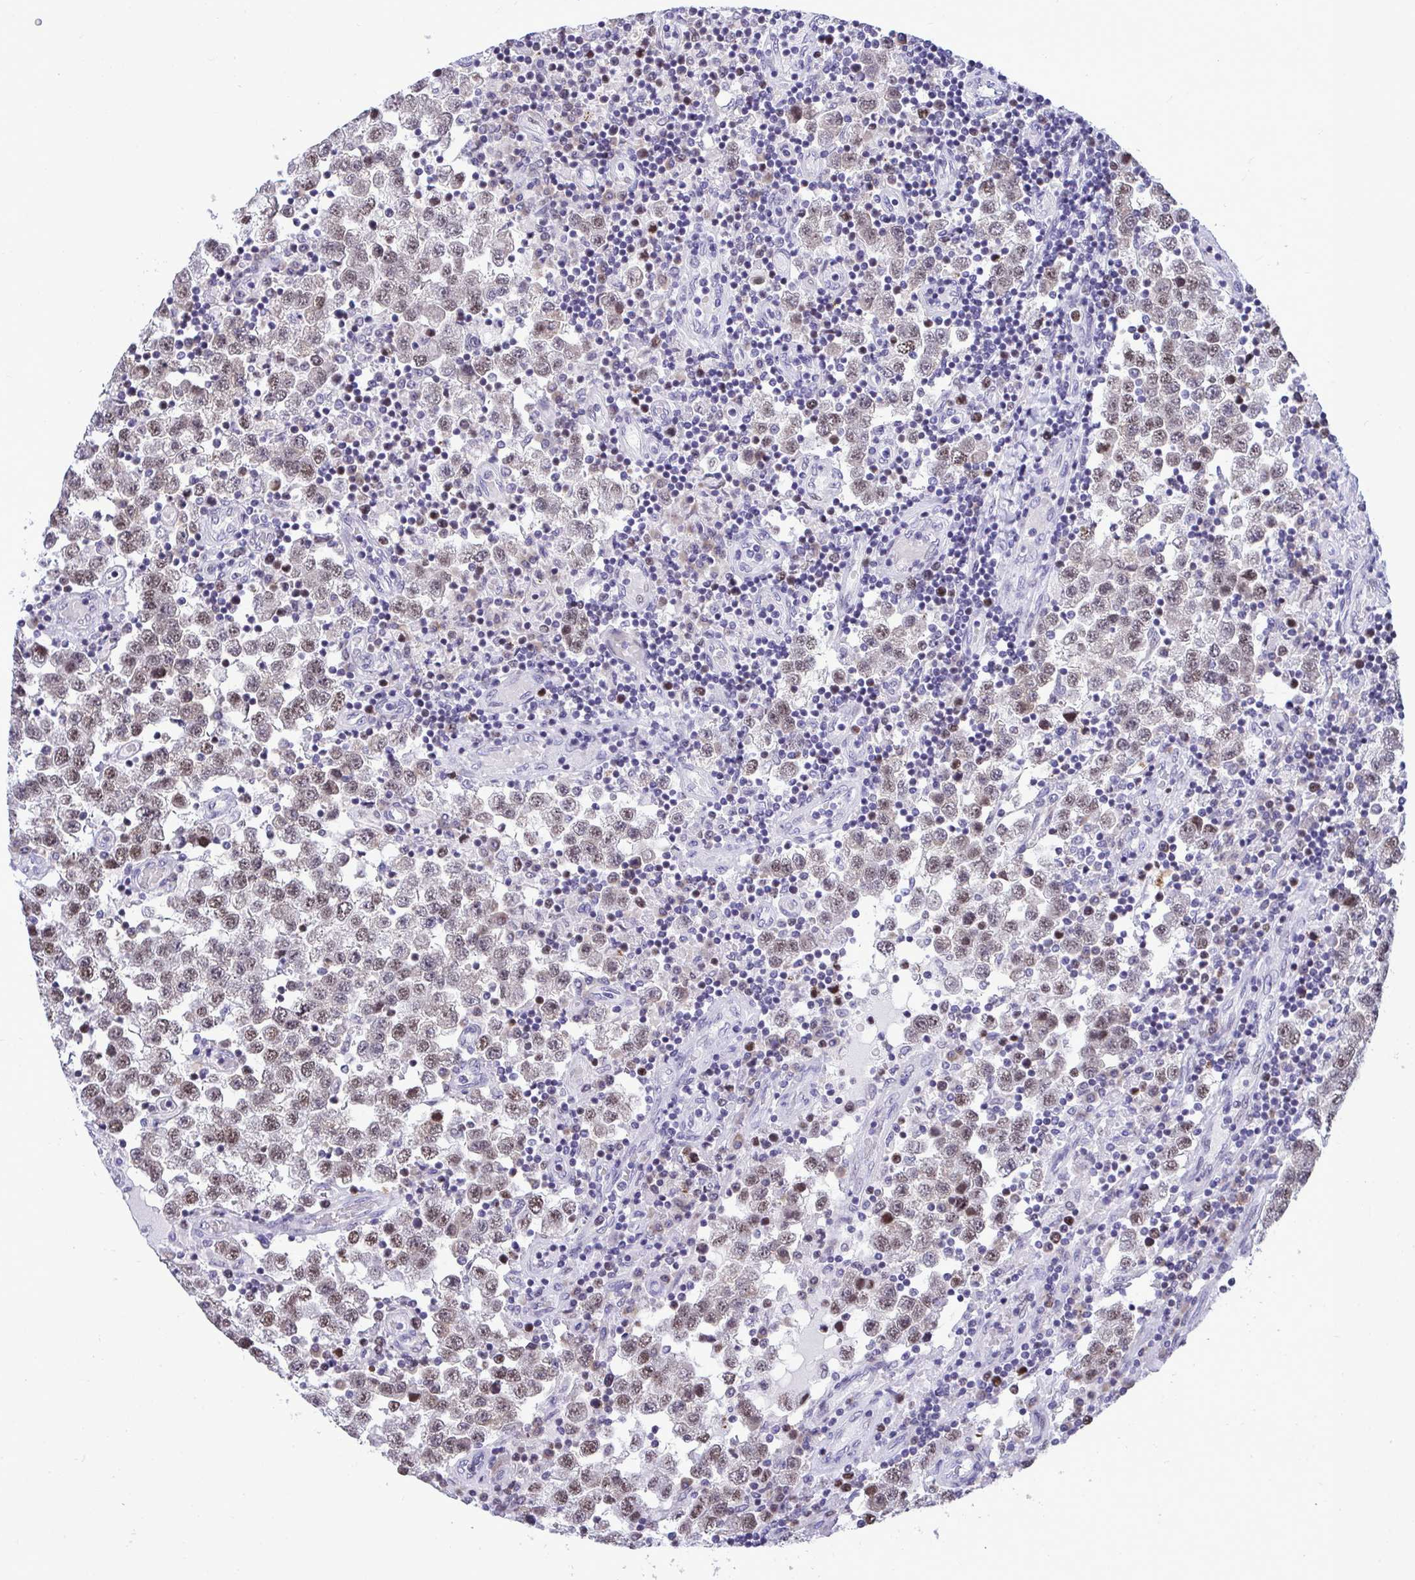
{"staining": {"intensity": "moderate", "quantity": "25%-75%", "location": "nuclear"}, "tissue": "testis cancer", "cell_type": "Tumor cells", "image_type": "cancer", "snomed": [{"axis": "morphology", "description": "Seminoma, NOS"}, {"axis": "topography", "description": "Testis"}], "caption": "Immunohistochemical staining of human testis seminoma exhibits medium levels of moderate nuclear protein positivity in about 25%-75% of tumor cells.", "gene": "C1QL2", "patient": {"sex": "male", "age": 34}}